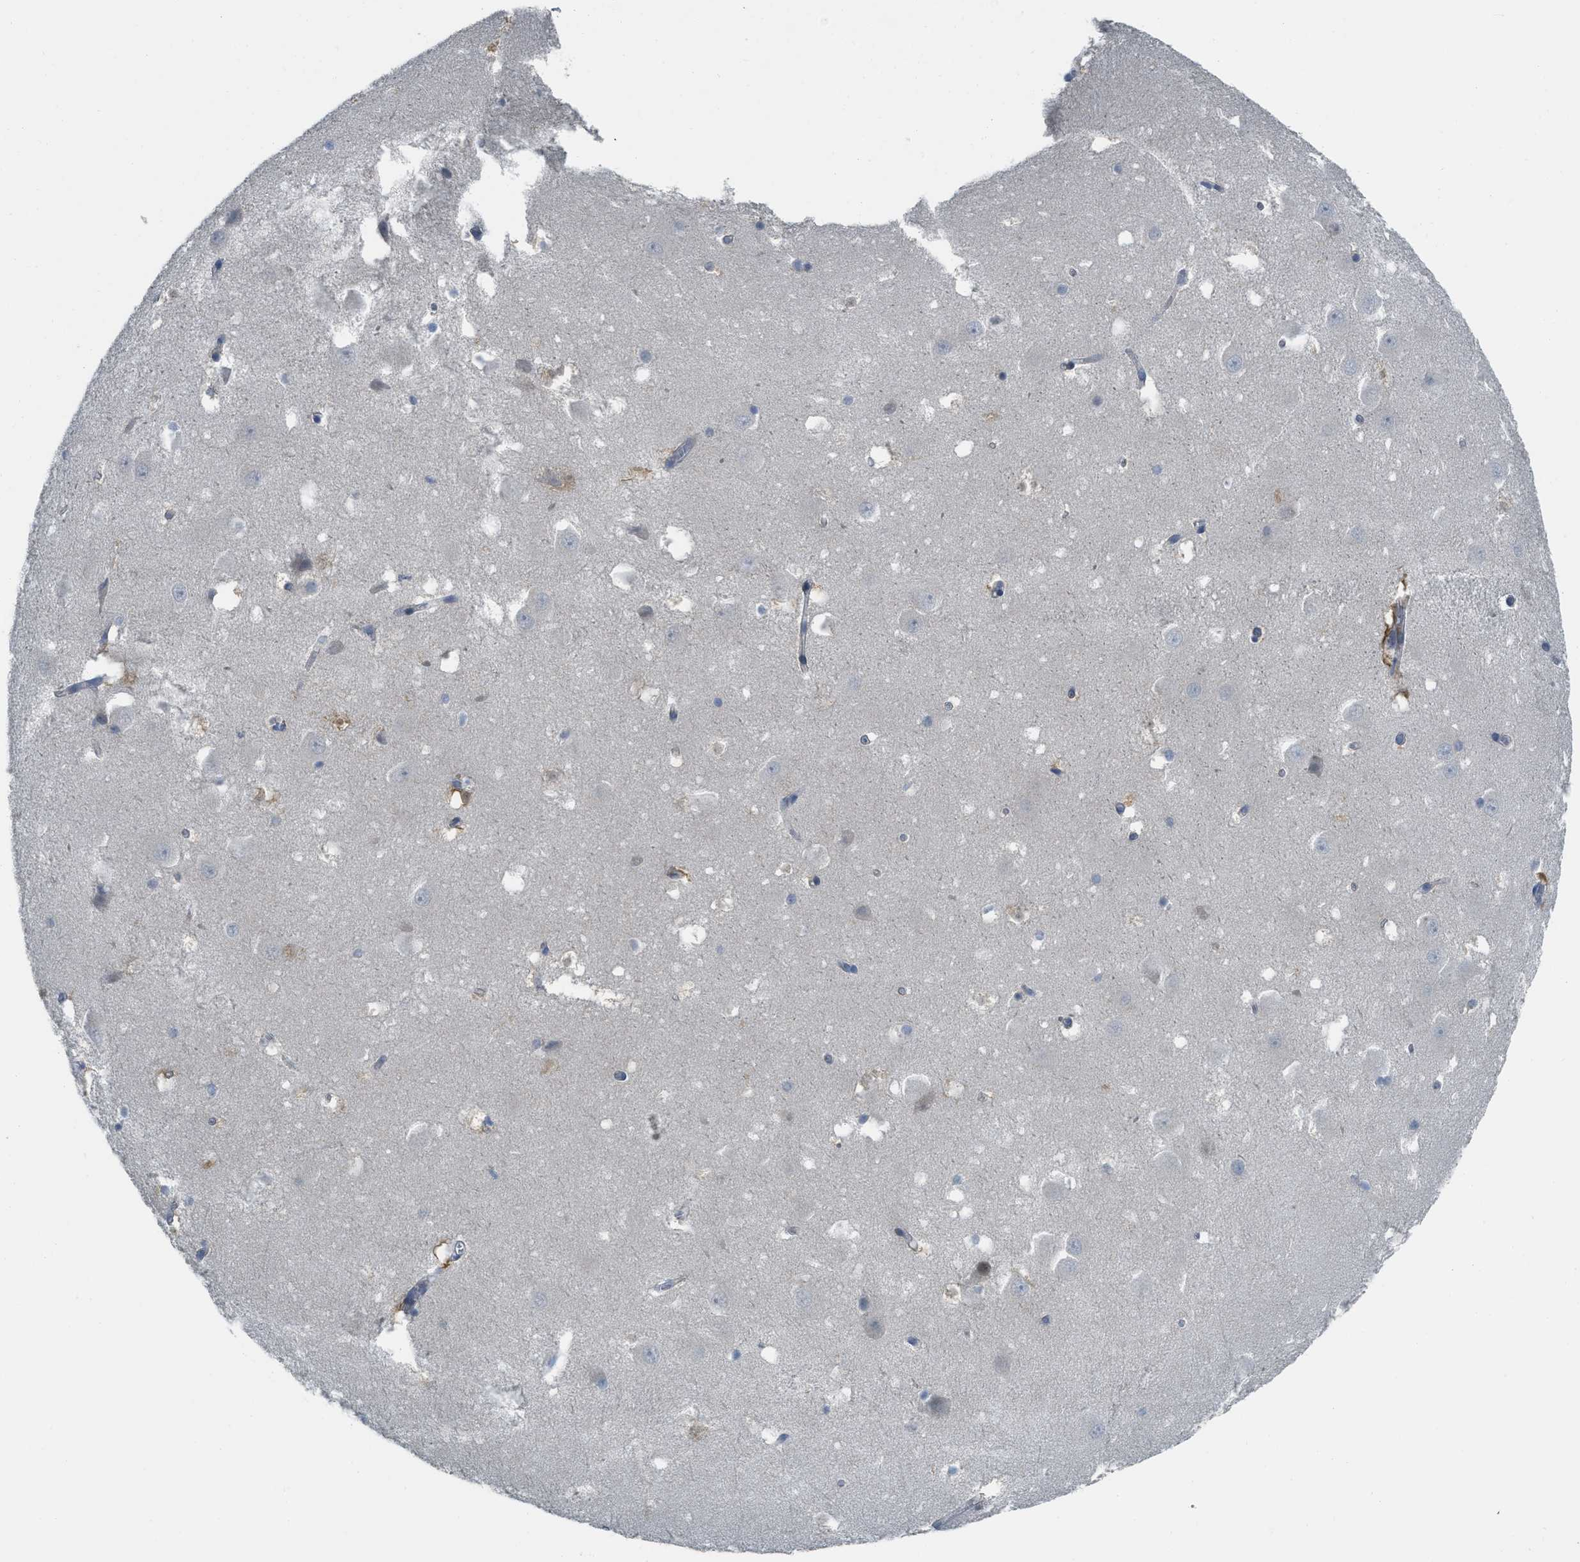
{"staining": {"intensity": "weak", "quantity": "<25%", "location": "cytoplasmic/membranous"}, "tissue": "hippocampus", "cell_type": "Glial cells", "image_type": "normal", "snomed": [{"axis": "morphology", "description": "Normal tissue, NOS"}, {"axis": "topography", "description": "Hippocampus"}], "caption": "This is an immunohistochemistry (IHC) photomicrograph of benign human hippocampus. There is no positivity in glial cells.", "gene": "TNFAIP1", "patient": {"sex": "male", "age": 45}}